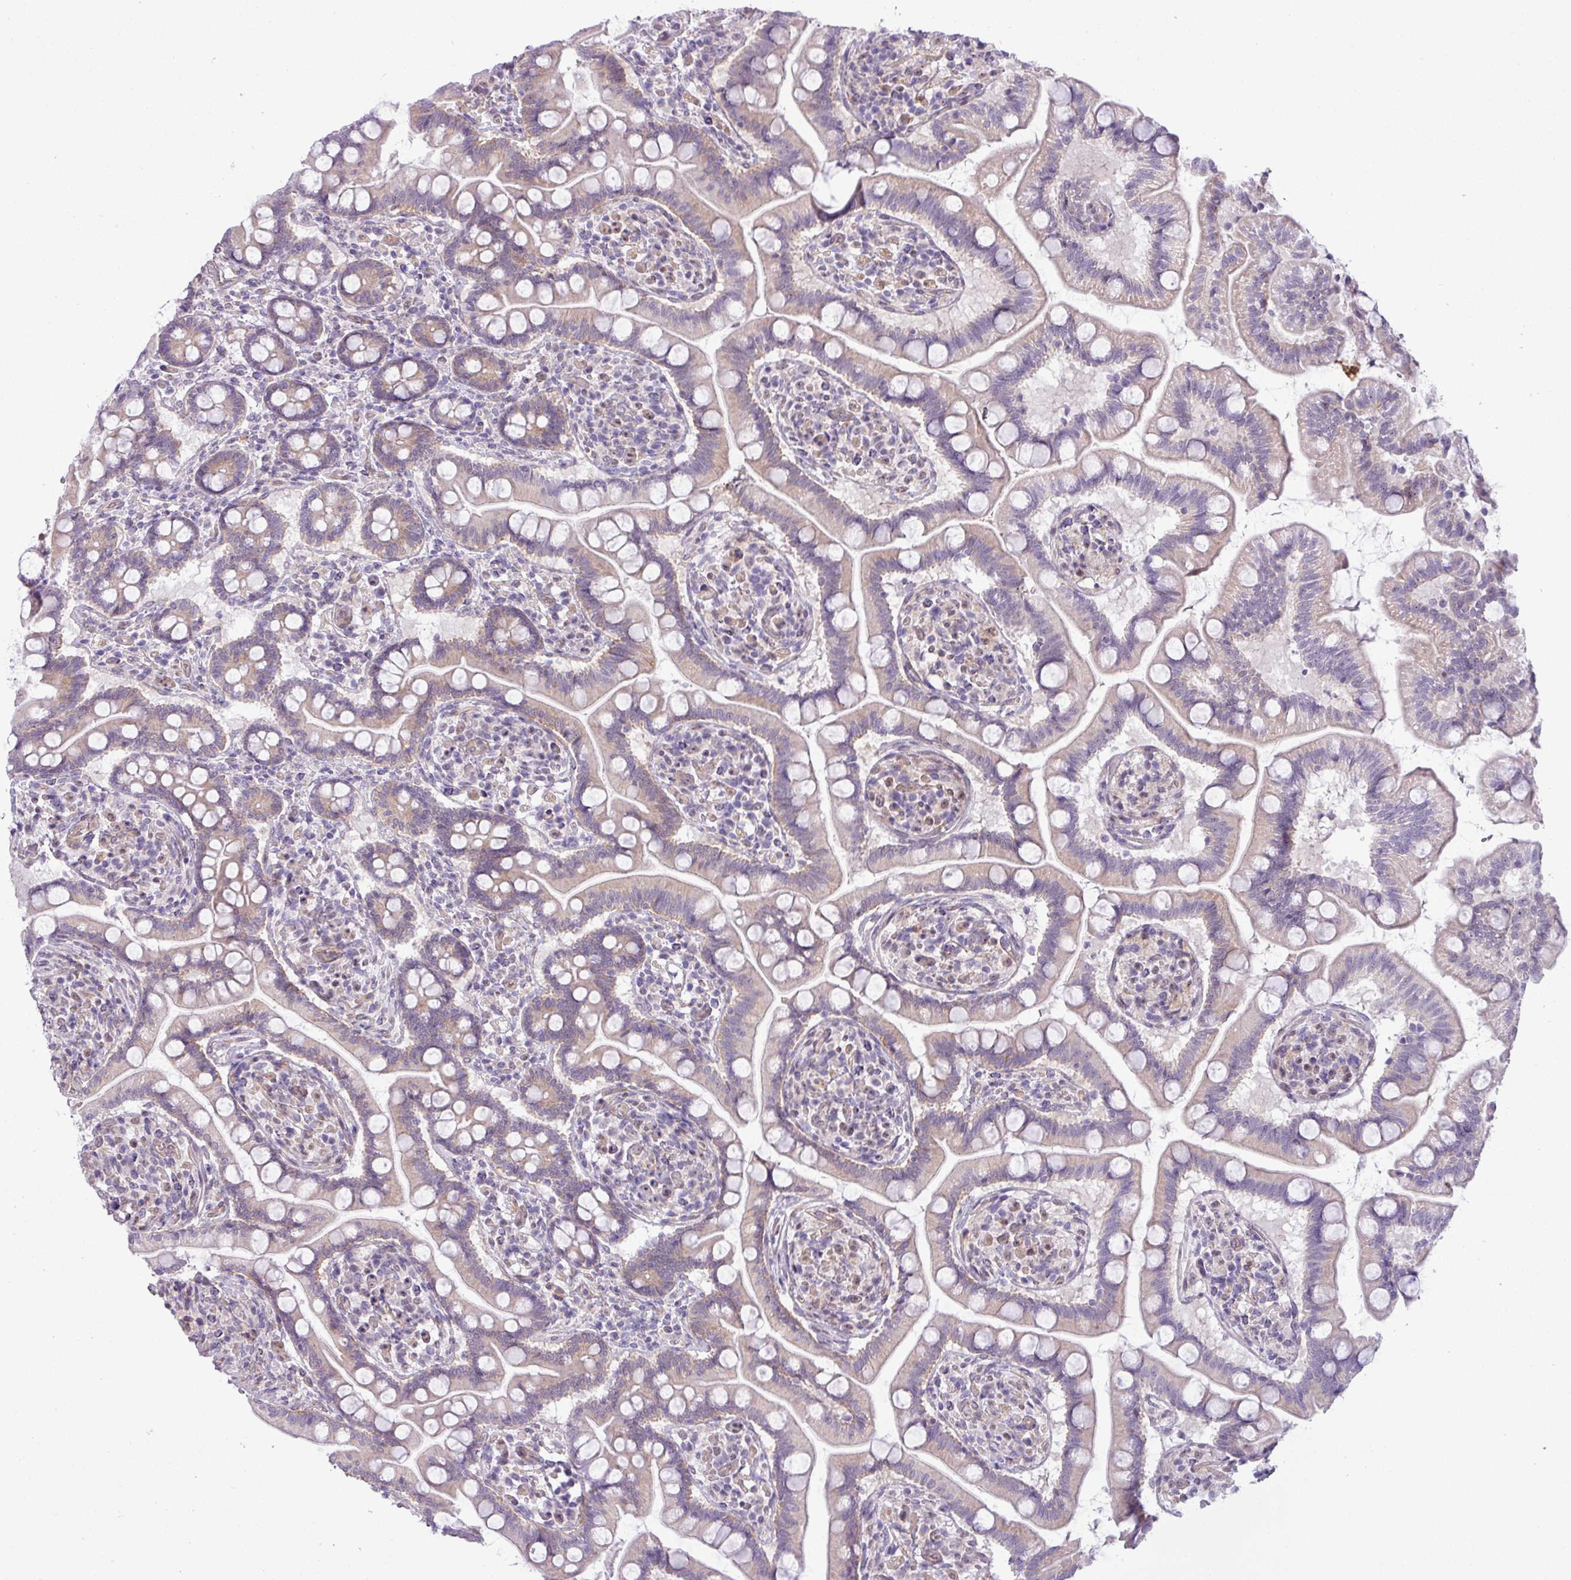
{"staining": {"intensity": "moderate", "quantity": ">75%", "location": "cytoplasmic/membranous"}, "tissue": "small intestine", "cell_type": "Glandular cells", "image_type": "normal", "snomed": [{"axis": "morphology", "description": "Normal tissue, NOS"}, {"axis": "topography", "description": "Small intestine"}], "caption": "The histopathology image displays a brown stain indicating the presence of a protein in the cytoplasmic/membranous of glandular cells in small intestine. (IHC, brightfield microscopy, high magnification).", "gene": "MAK16", "patient": {"sex": "female", "age": 64}}